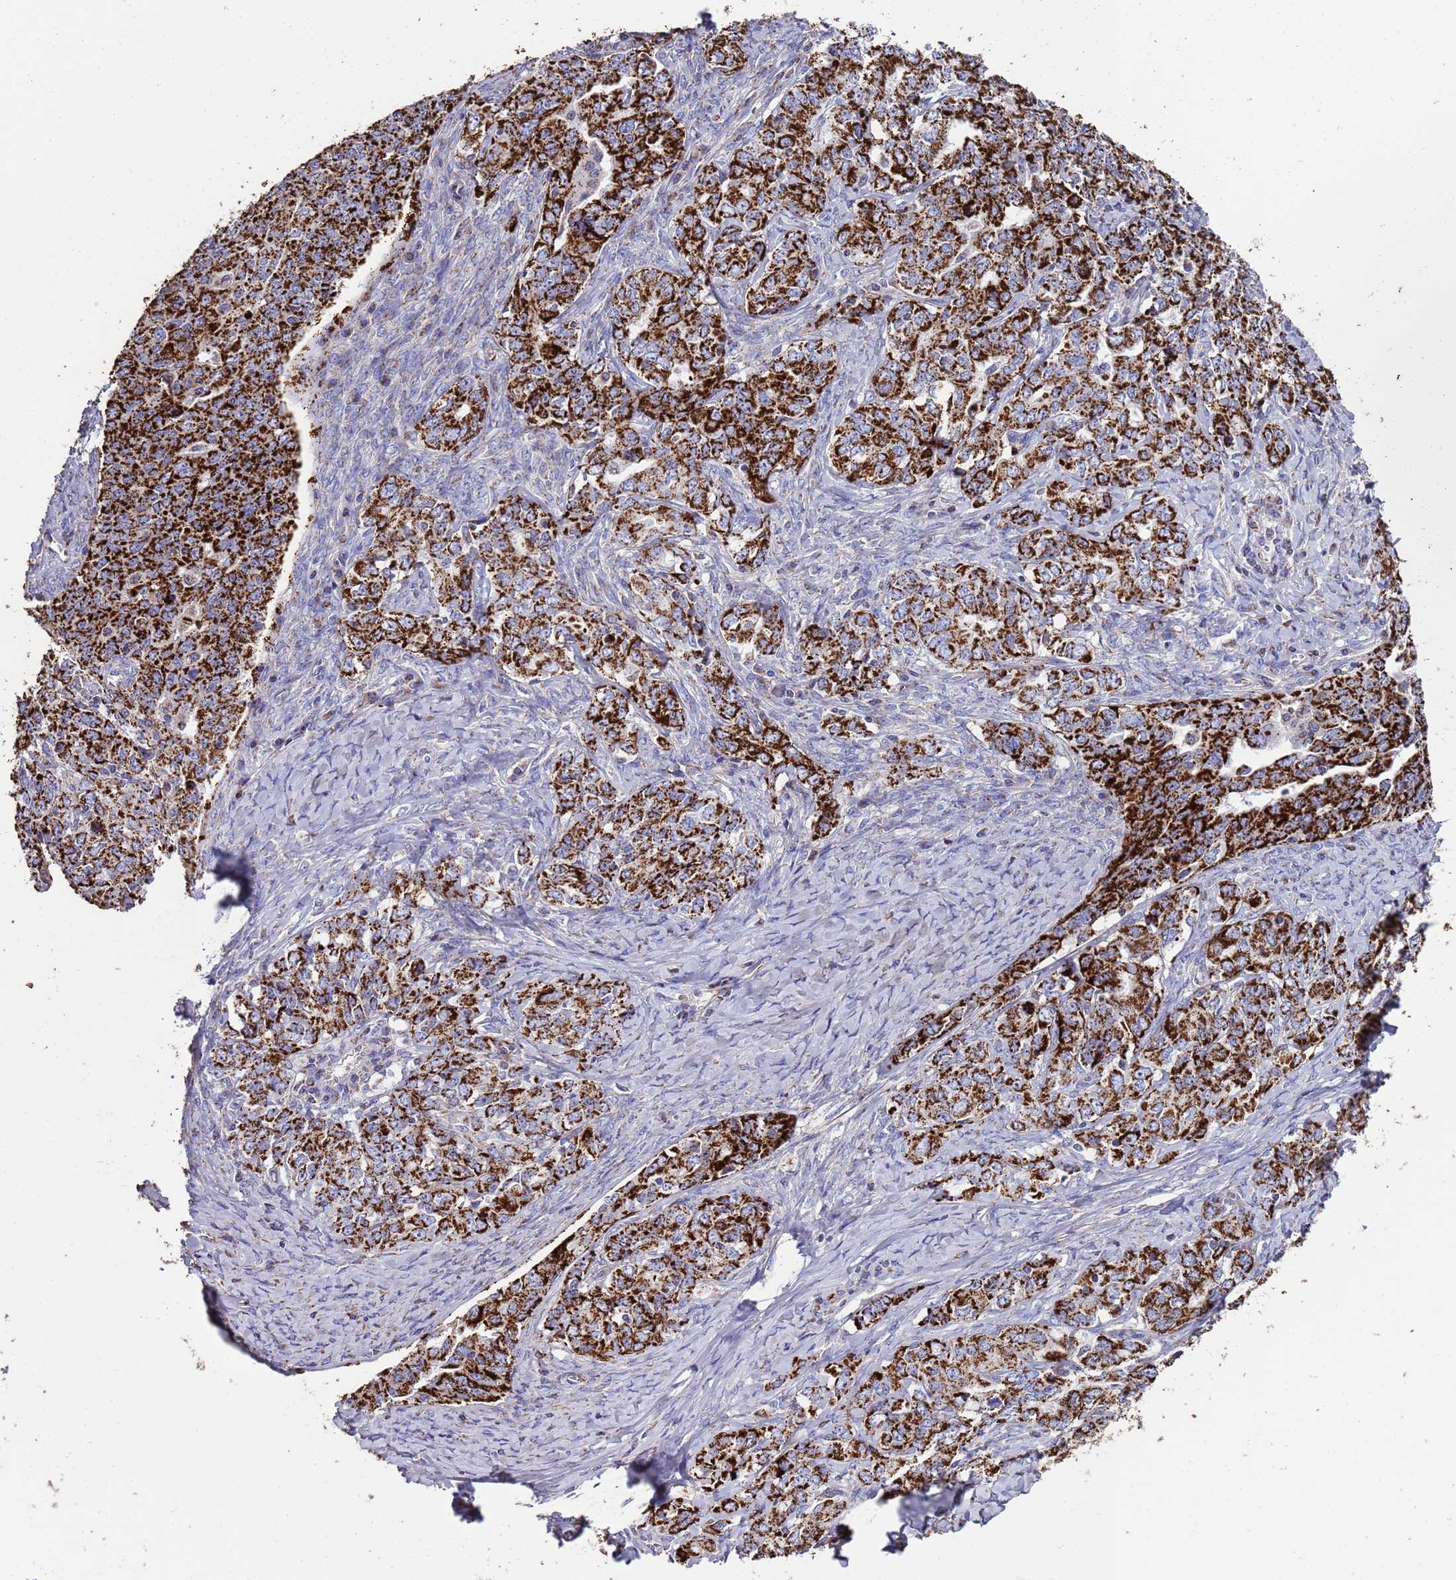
{"staining": {"intensity": "strong", "quantity": ">75%", "location": "cytoplasmic/membranous"}, "tissue": "ovarian cancer", "cell_type": "Tumor cells", "image_type": "cancer", "snomed": [{"axis": "morphology", "description": "Carcinoma, endometroid"}, {"axis": "topography", "description": "Ovary"}], "caption": "Tumor cells display high levels of strong cytoplasmic/membranous expression in about >75% of cells in human ovarian cancer.", "gene": "ZNFX1", "patient": {"sex": "female", "age": 62}}